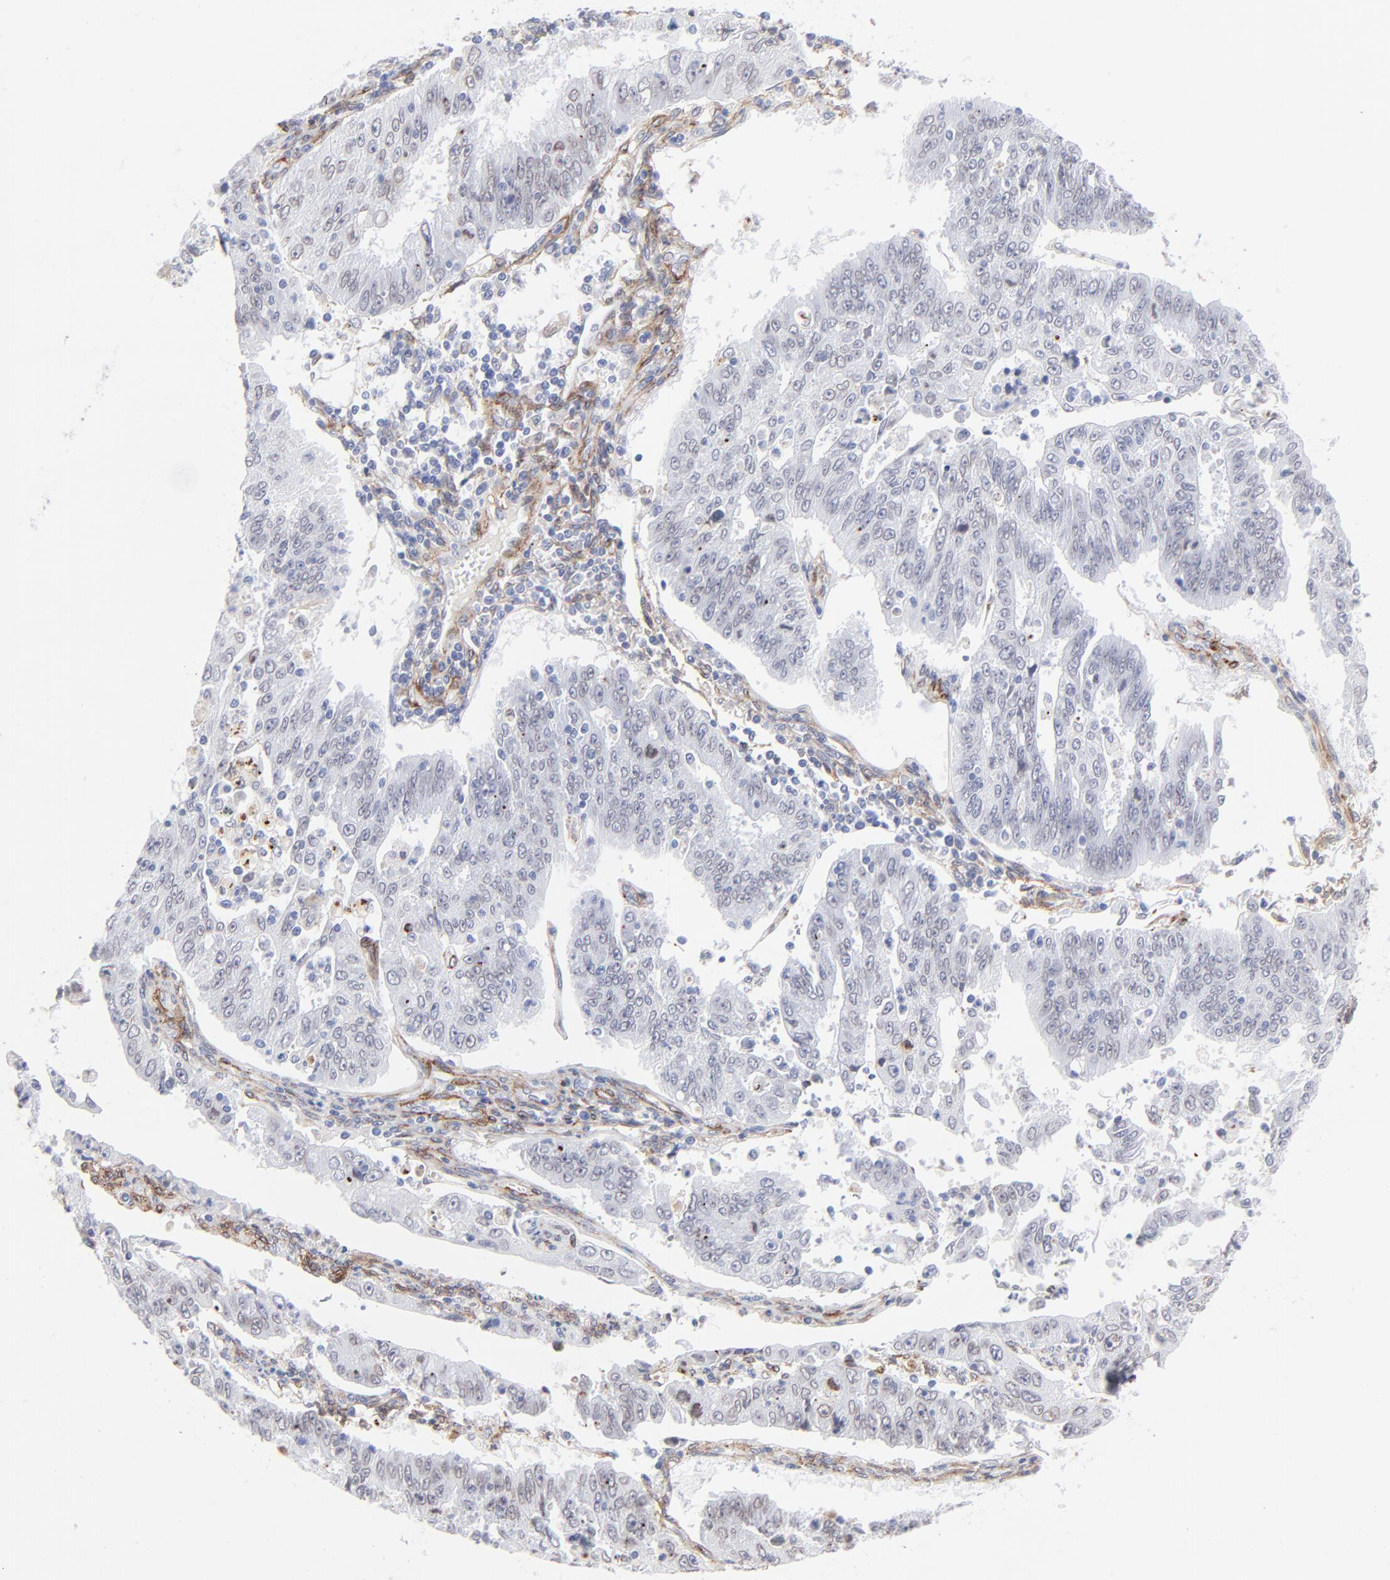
{"staining": {"intensity": "negative", "quantity": "none", "location": "none"}, "tissue": "endometrial cancer", "cell_type": "Tumor cells", "image_type": "cancer", "snomed": [{"axis": "morphology", "description": "Adenocarcinoma, NOS"}, {"axis": "topography", "description": "Endometrium"}], "caption": "Immunohistochemistry micrograph of neoplastic tissue: adenocarcinoma (endometrial) stained with DAB shows no significant protein positivity in tumor cells.", "gene": "PDGFRB", "patient": {"sex": "female", "age": 42}}